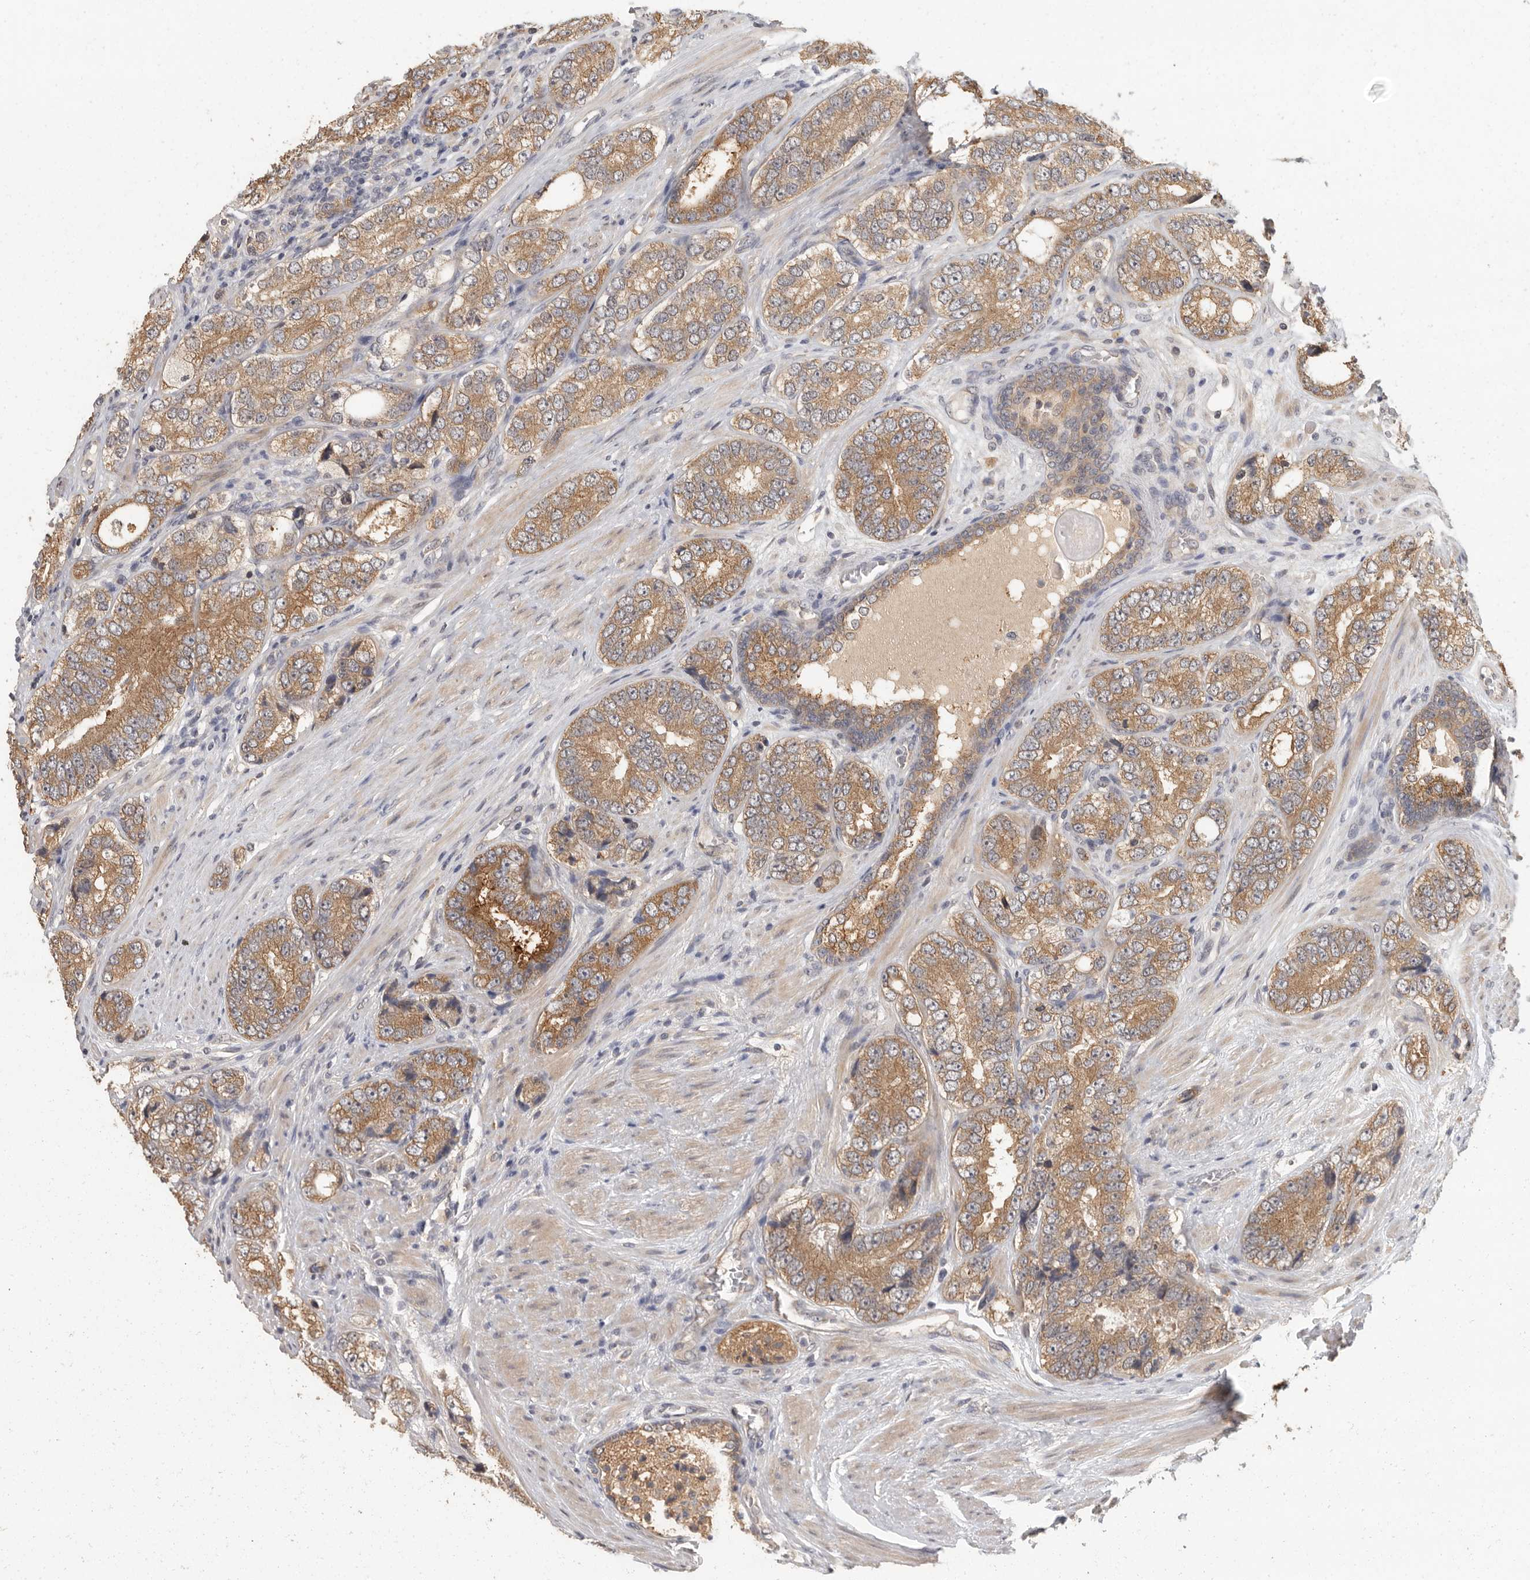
{"staining": {"intensity": "moderate", "quantity": ">75%", "location": "cytoplasmic/membranous"}, "tissue": "prostate cancer", "cell_type": "Tumor cells", "image_type": "cancer", "snomed": [{"axis": "morphology", "description": "Adenocarcinoma, High grade"}, {"axis": "topography", "description": "Prostate"}], "caption": "Protein staining shows moderate cytoplasmic/membranous staining in approximately >75% of tumor cells in adenocarcinoma (high-grade) (prostate).", "gene": "BAIAP2", "patient": {"sex": "male", "age": 56}}